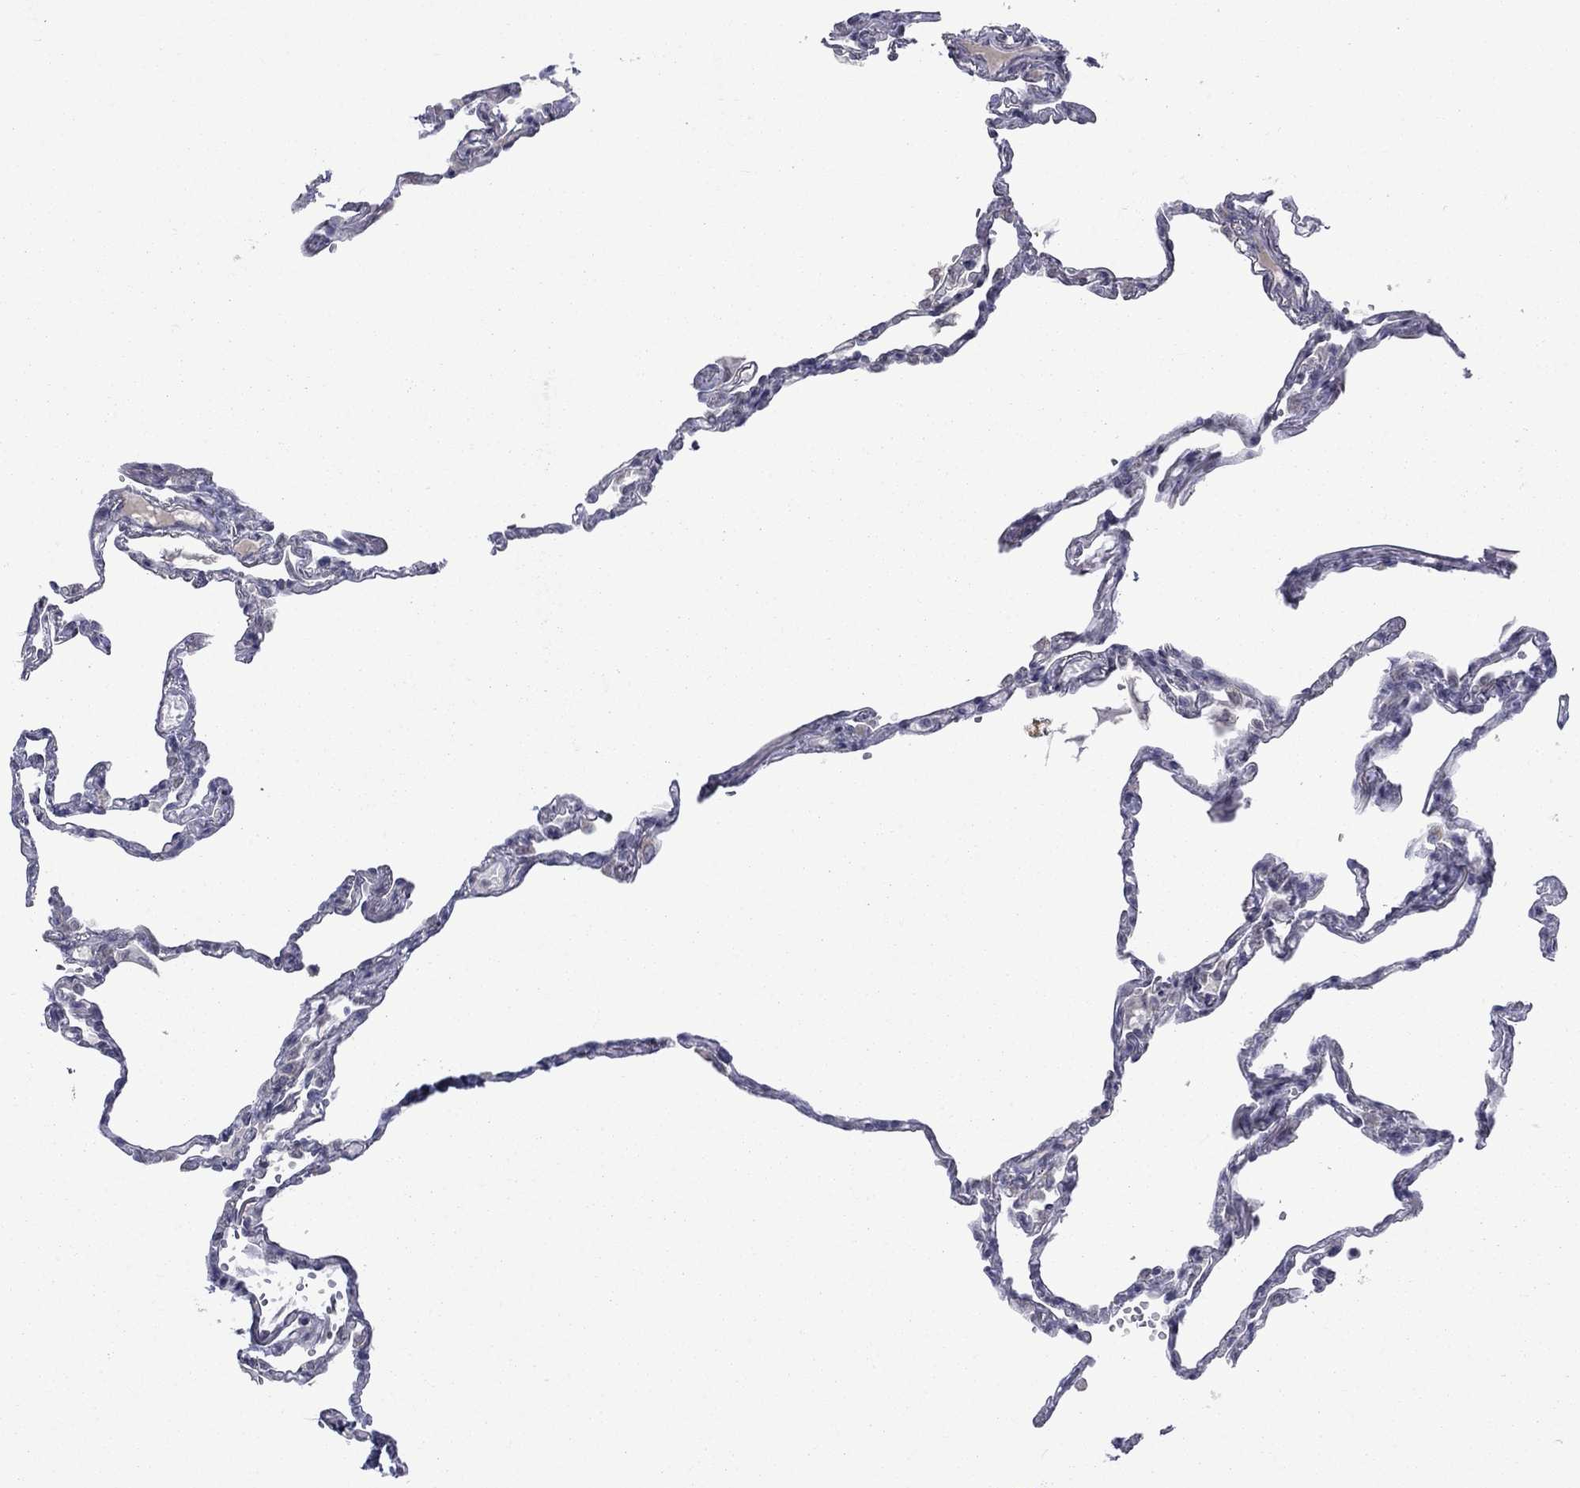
{"staining": {"intensity": "negative", "quantity": "none", "location": "none"}, "tissue": "lung", "cell_type": "Alveolar cells", "image_type": "normal", "snomed": [{"axis": "morphology", "description": "Normal tissue, NOS"}, {"axis": "topography", "description": "Lung"}], "caption": "Immunohistochemical staining of benign lung displays no significant expression in alveolar cells. Brightfield microscopy of immunohistochemistry stained with DAB (3,3'-diaminobenzidine) (brown) and hematoxylin (blue), captured at high magnification.", "gene": "KCNJ16", "patient": {"sex": "male", "age": 78}}